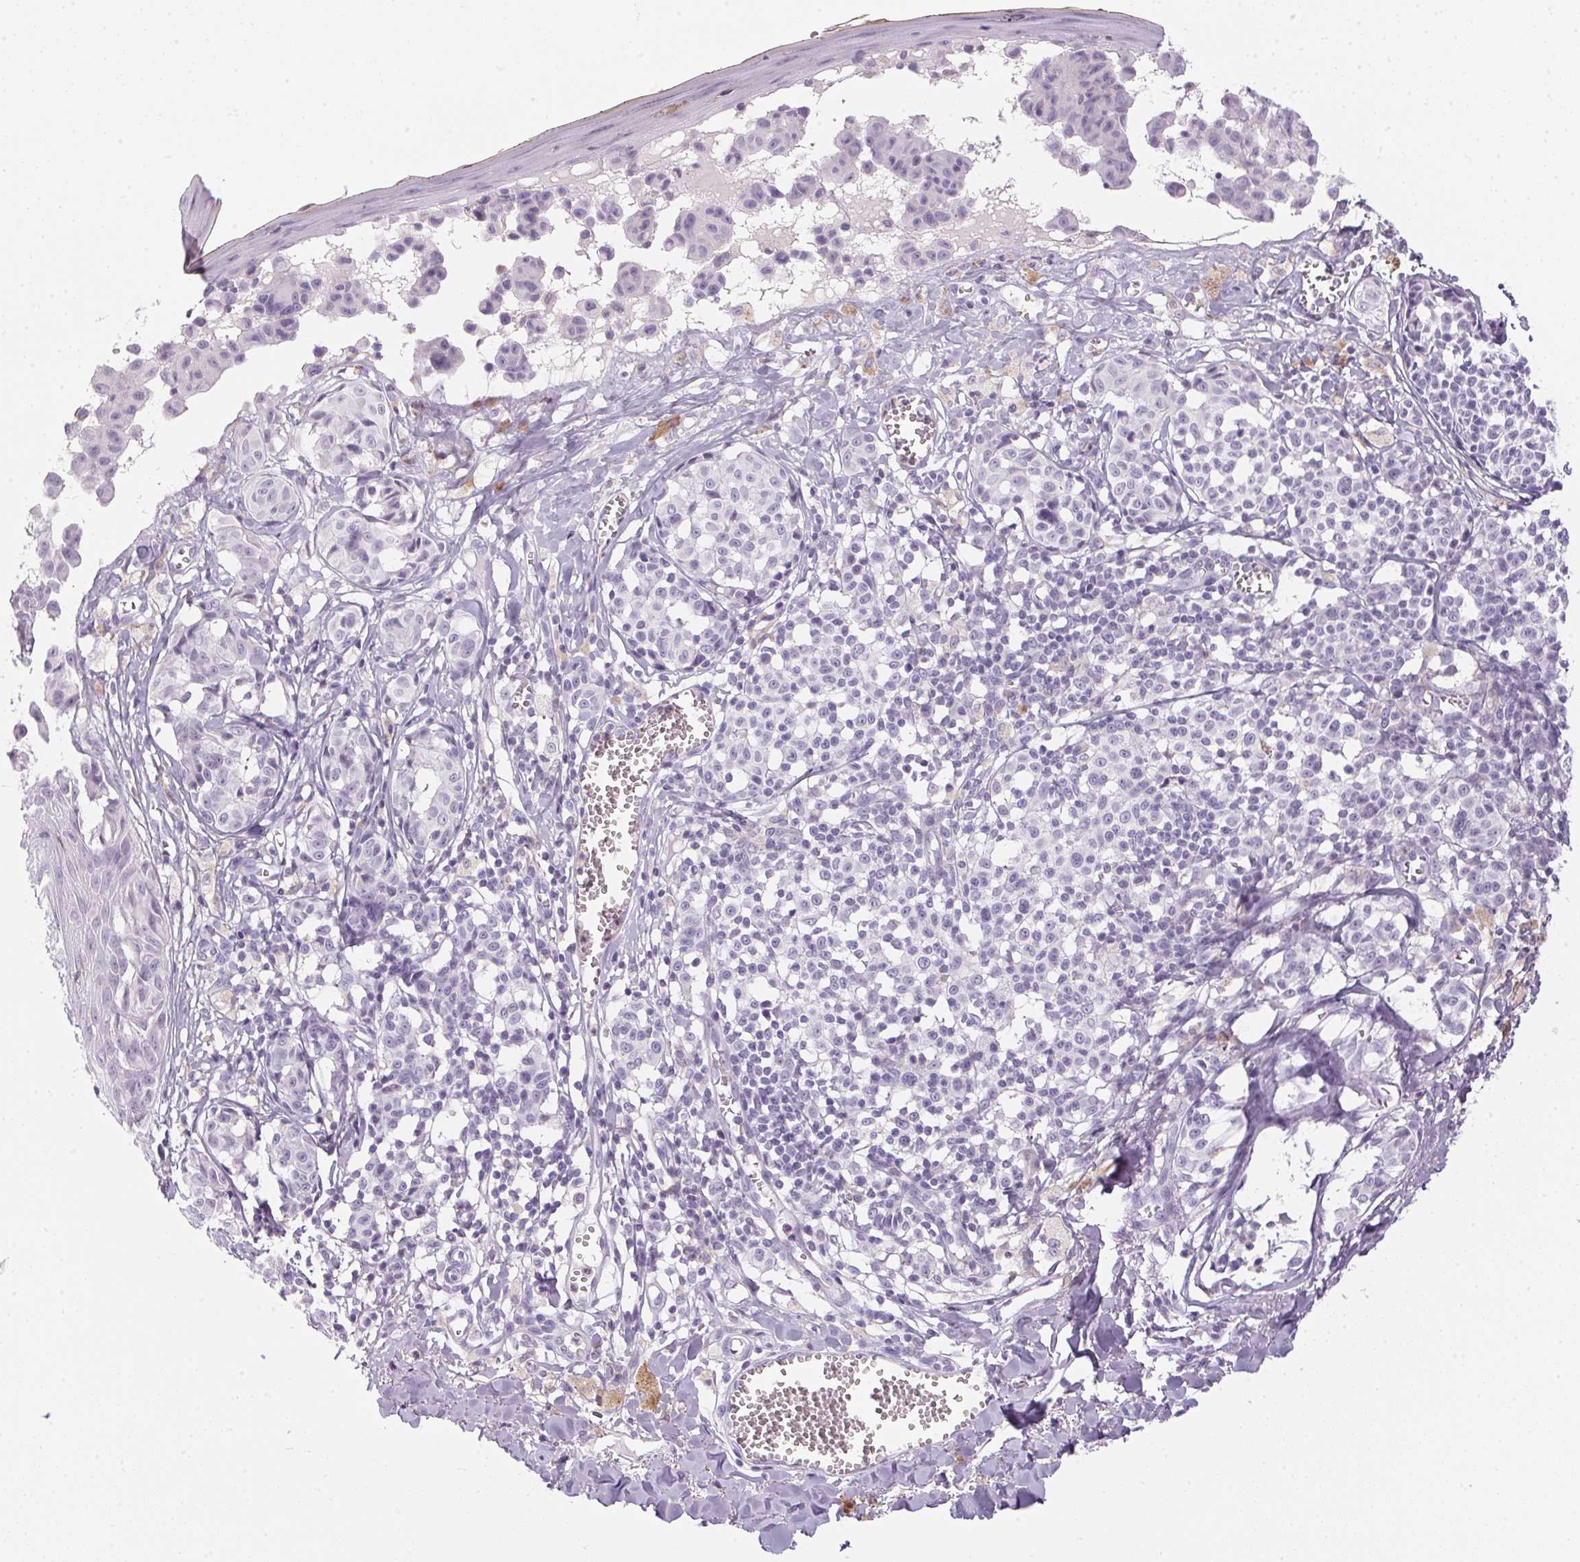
{"staining": {"intensity": "negative", "quantity": "none", "location": "none"}, "tissue": "melanoma", "cell_type": "Tumor cells", "image_type": "cancer", "snomed": [{"axis": "morphology", "description": "Malignant melanoma, NOS"}, {"axis": "topography", "description": "Skin"}], "caption": "A histopathology image of human melanoma is negative for staining in tumor cells.", "gene": "ECPAS", "patient": {"sex": "female", "age": 43}}